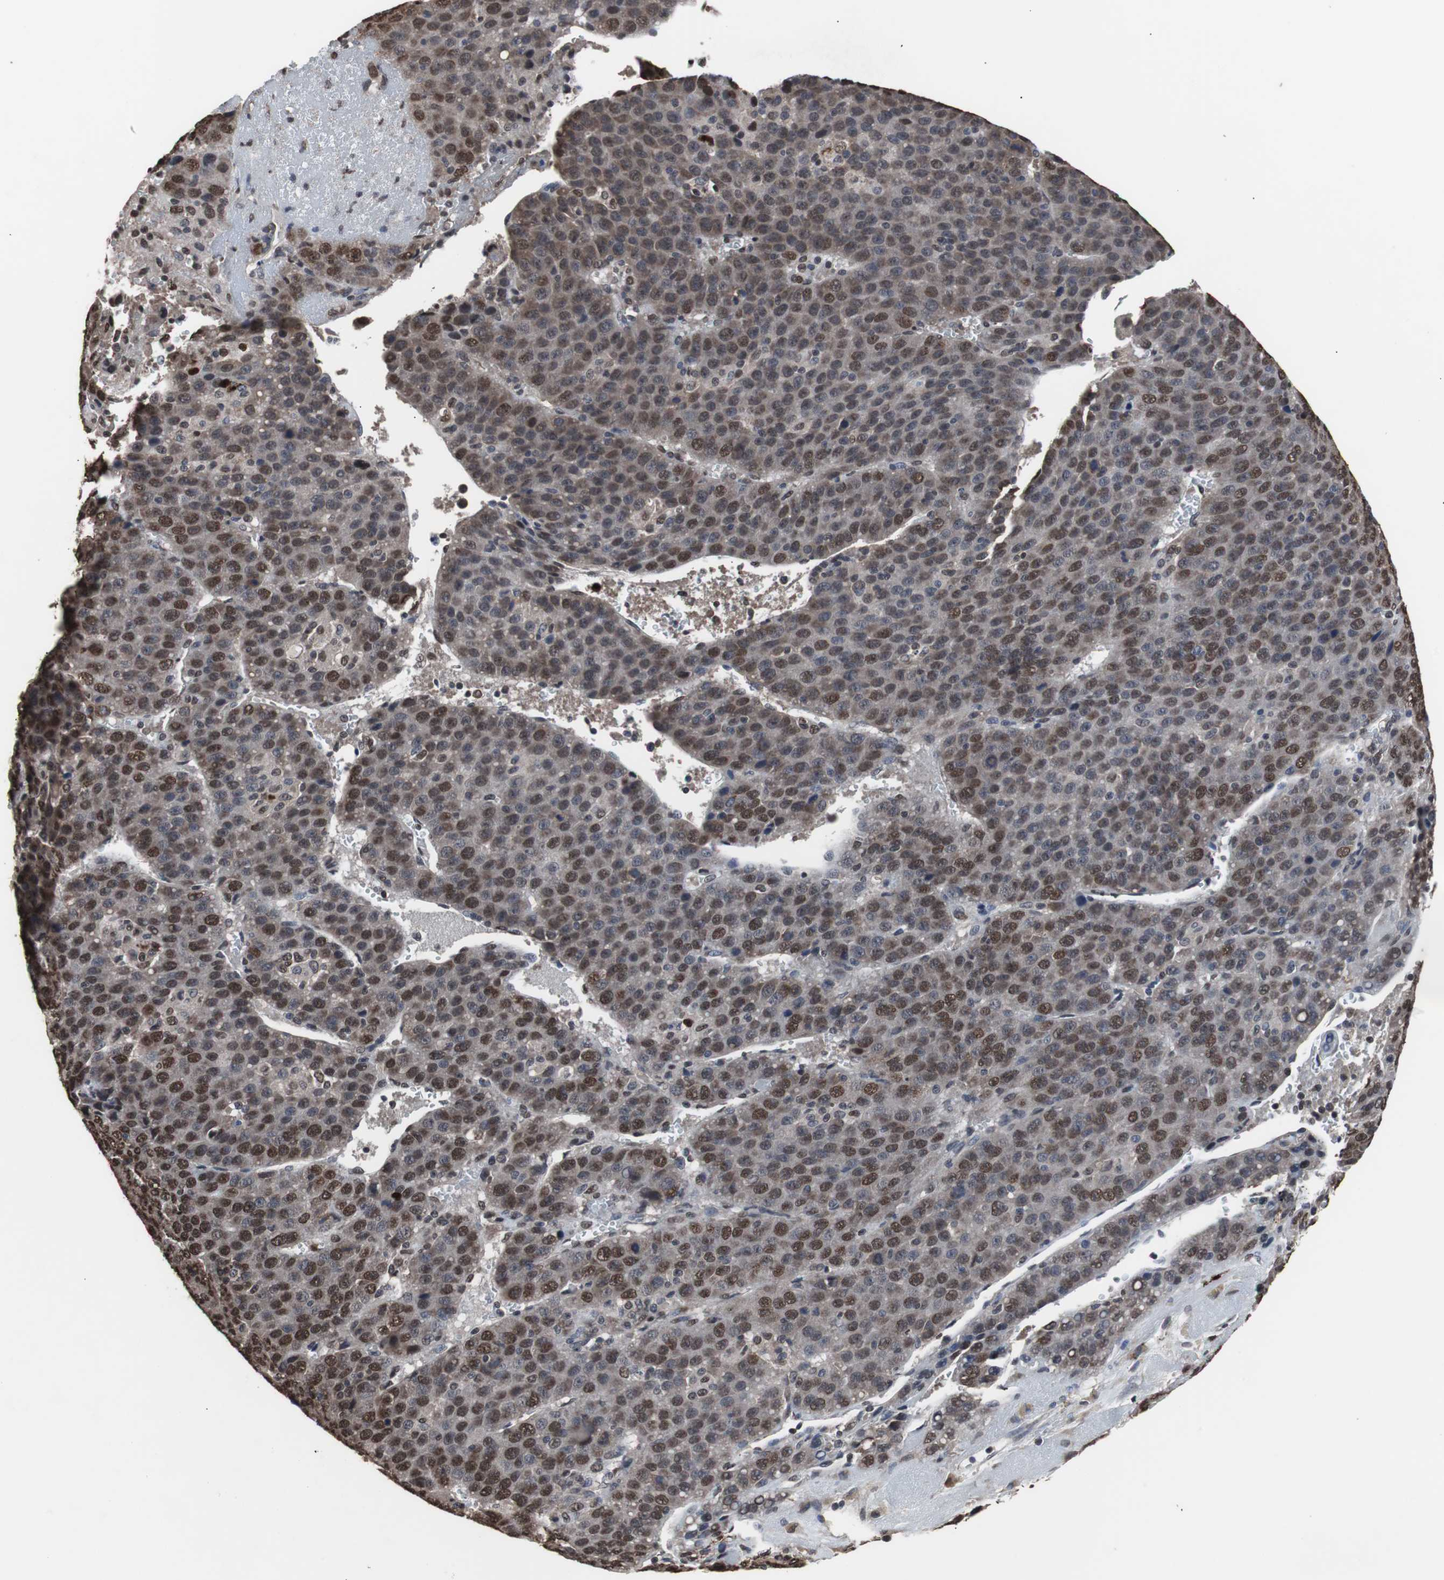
{"staining": {"intensity": "moderate", "quantity": "25%-75%", "location": "nuclear"}, "tissue": "liver cancer", "cell_type": "Tumor cells", "image_type": "cancer", "snomed": [{"axis": "morphology", "description": "Carcinoma, Hepatocellular, NOS"}, {"axis": "topography", "description": "Liver"}], "caption": "Tumor cells exhibit medium levels of moderate nuclear positivity in approximately 25%-75% of cells in liver hepatocellular carcinoma.", "gene": "MED27", "patient": {"sex": "female", "age": 53}}